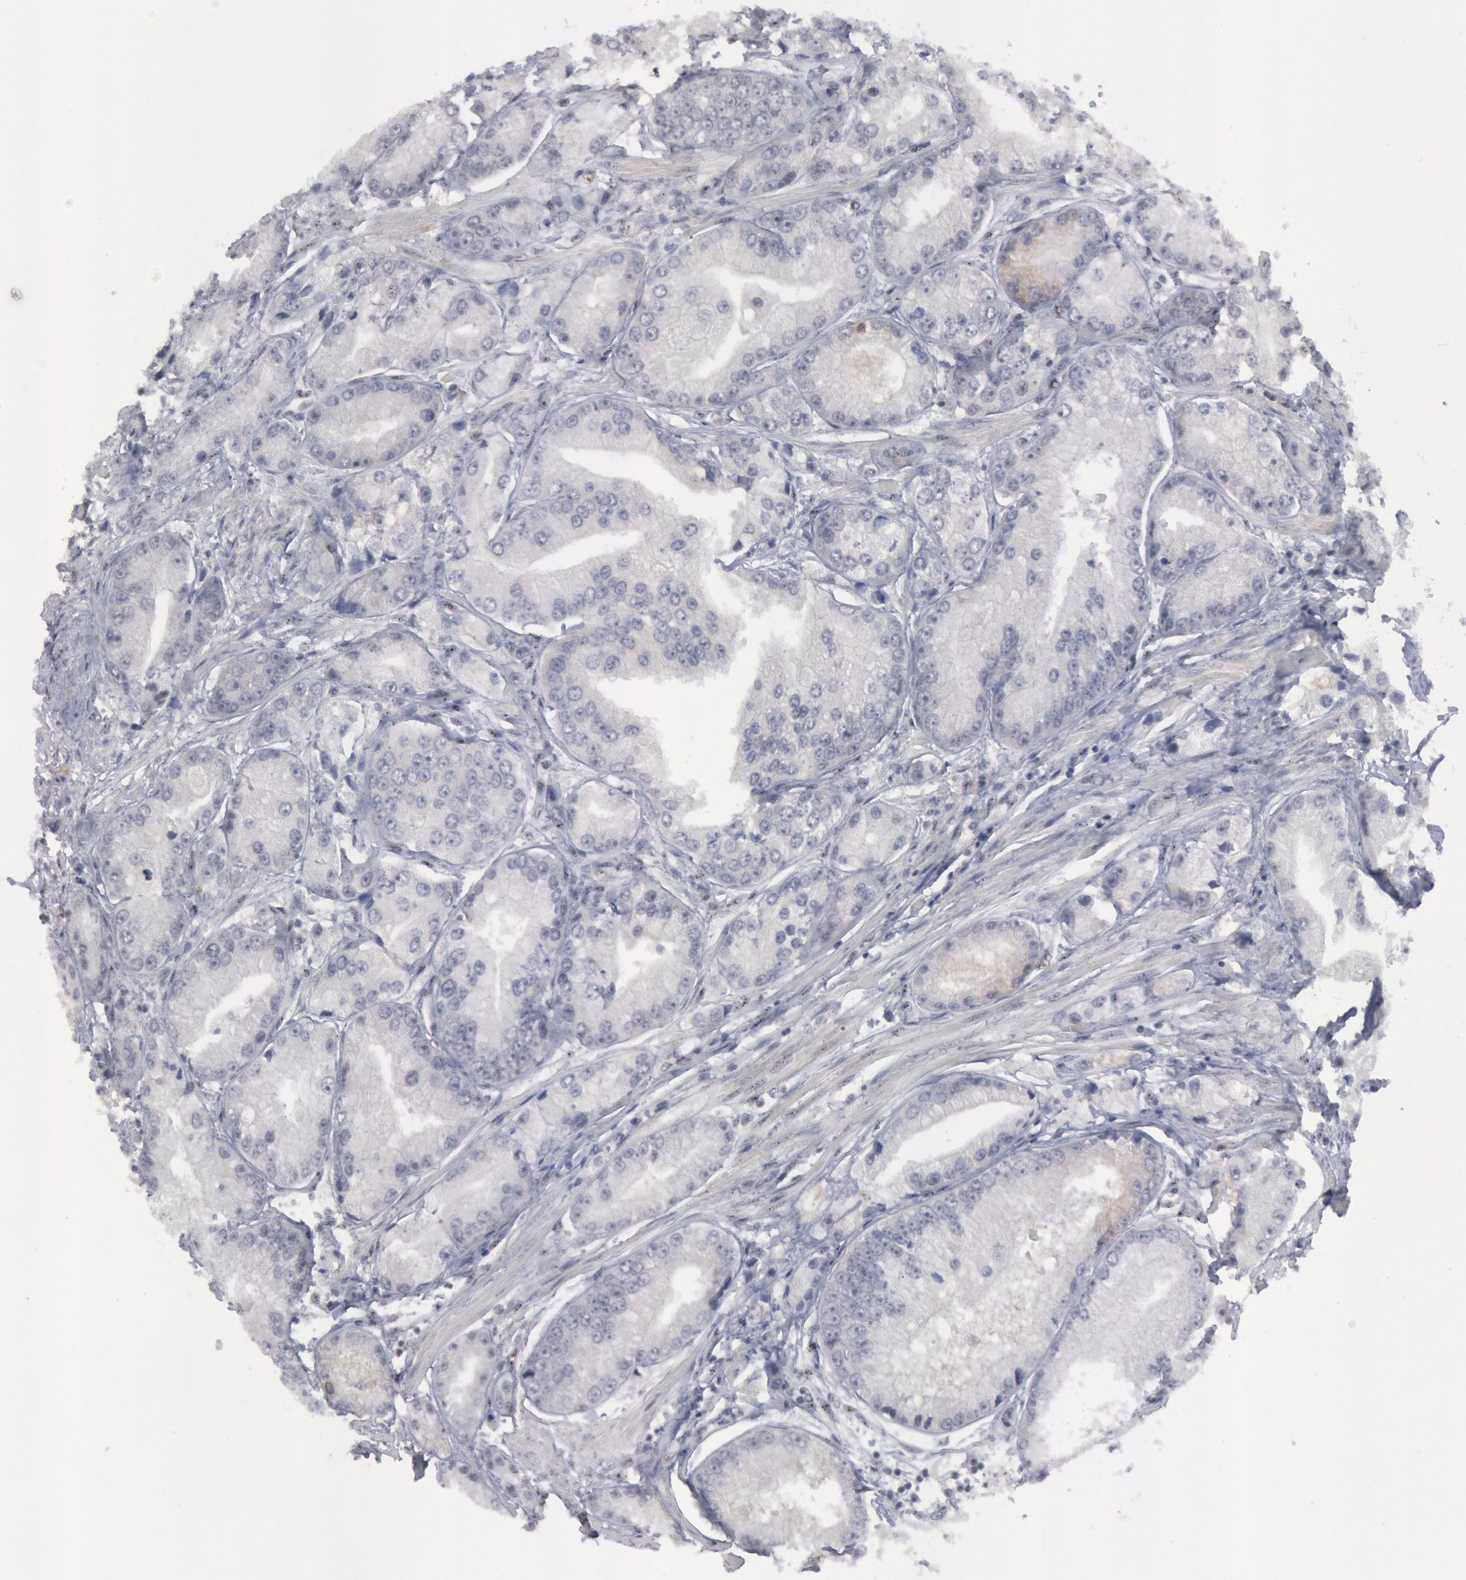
{"staining": {"intensity": "negative", "quantity": "none", "location": "none"}, "tissue": "prostate cancer", "cell_type": "Tumor cells", "image_type": "cancer", "snomed": [{"axis": "morphology", "description": "Adenocarcinoma, Medium grade"}, {"axis": "topography", "description": "Prostate"}], "caption": "Prostate medium-grade adenocarcinoma was stained to show a protein in brown. There is no significant staining in tumor cells.", "gene": "FOXO1", "patient": {"sex": "male", "age": 72}}